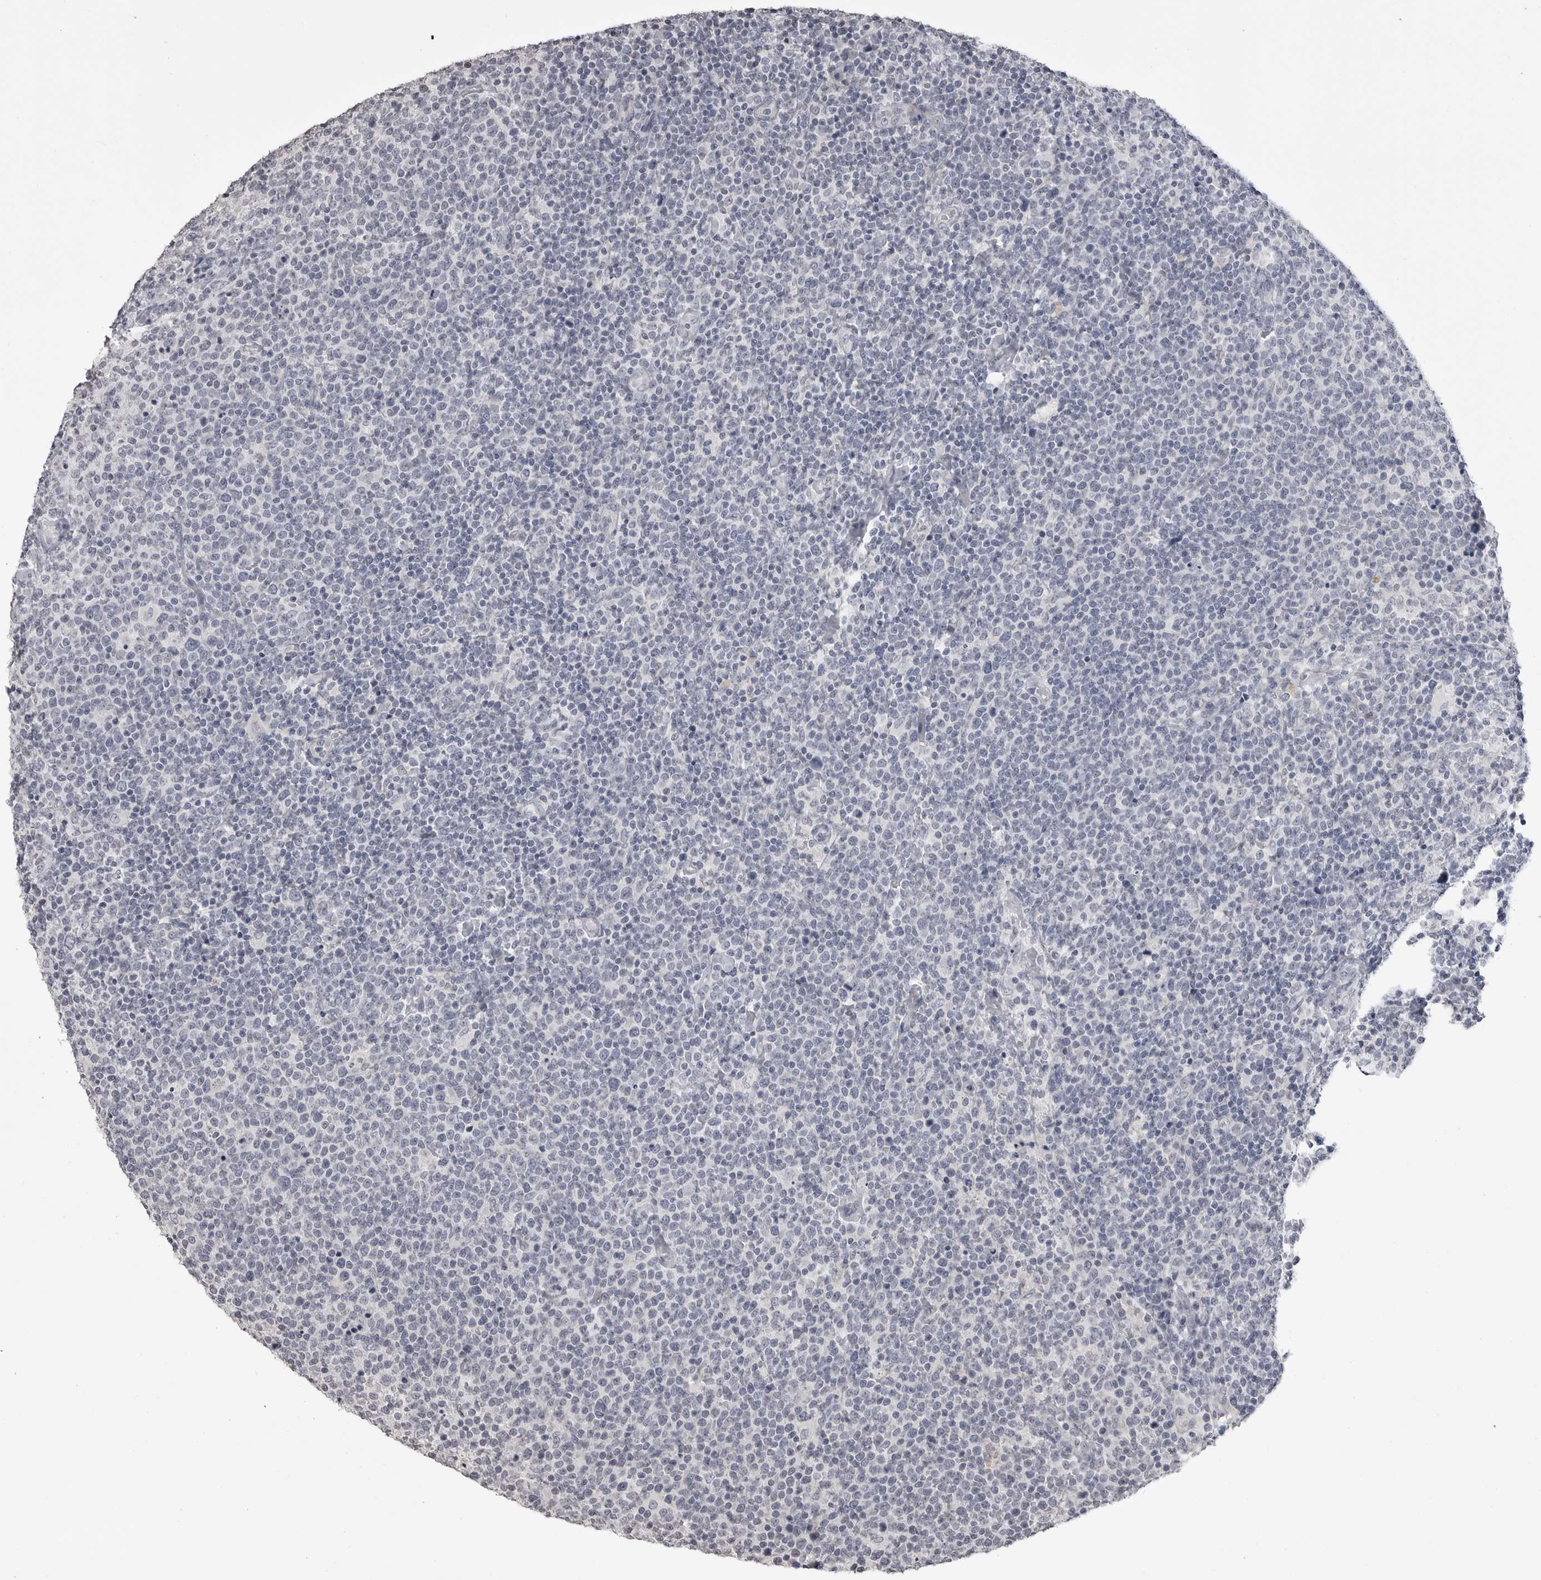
{"staining": {"intensity": "negative", "quantity": "none", "location": "none"}, "tissue": "lymphoma", "cell_type": "Tumor cells", "image_type": "cancer", "snomed": [{"axis": "morphology", "description": "Malignant lymphoma, non-Hodgkin's type, High grade"}, {"axis": "topography", "description": "Lymph node"}], "caption": "Protein analysis of high-grade malignant lymphoma, non-Hodgkin's type demonstrates no significant positivity in tumor cells.", "gene": "GPN2", "patient": {"sex": "male", "age": 61}}